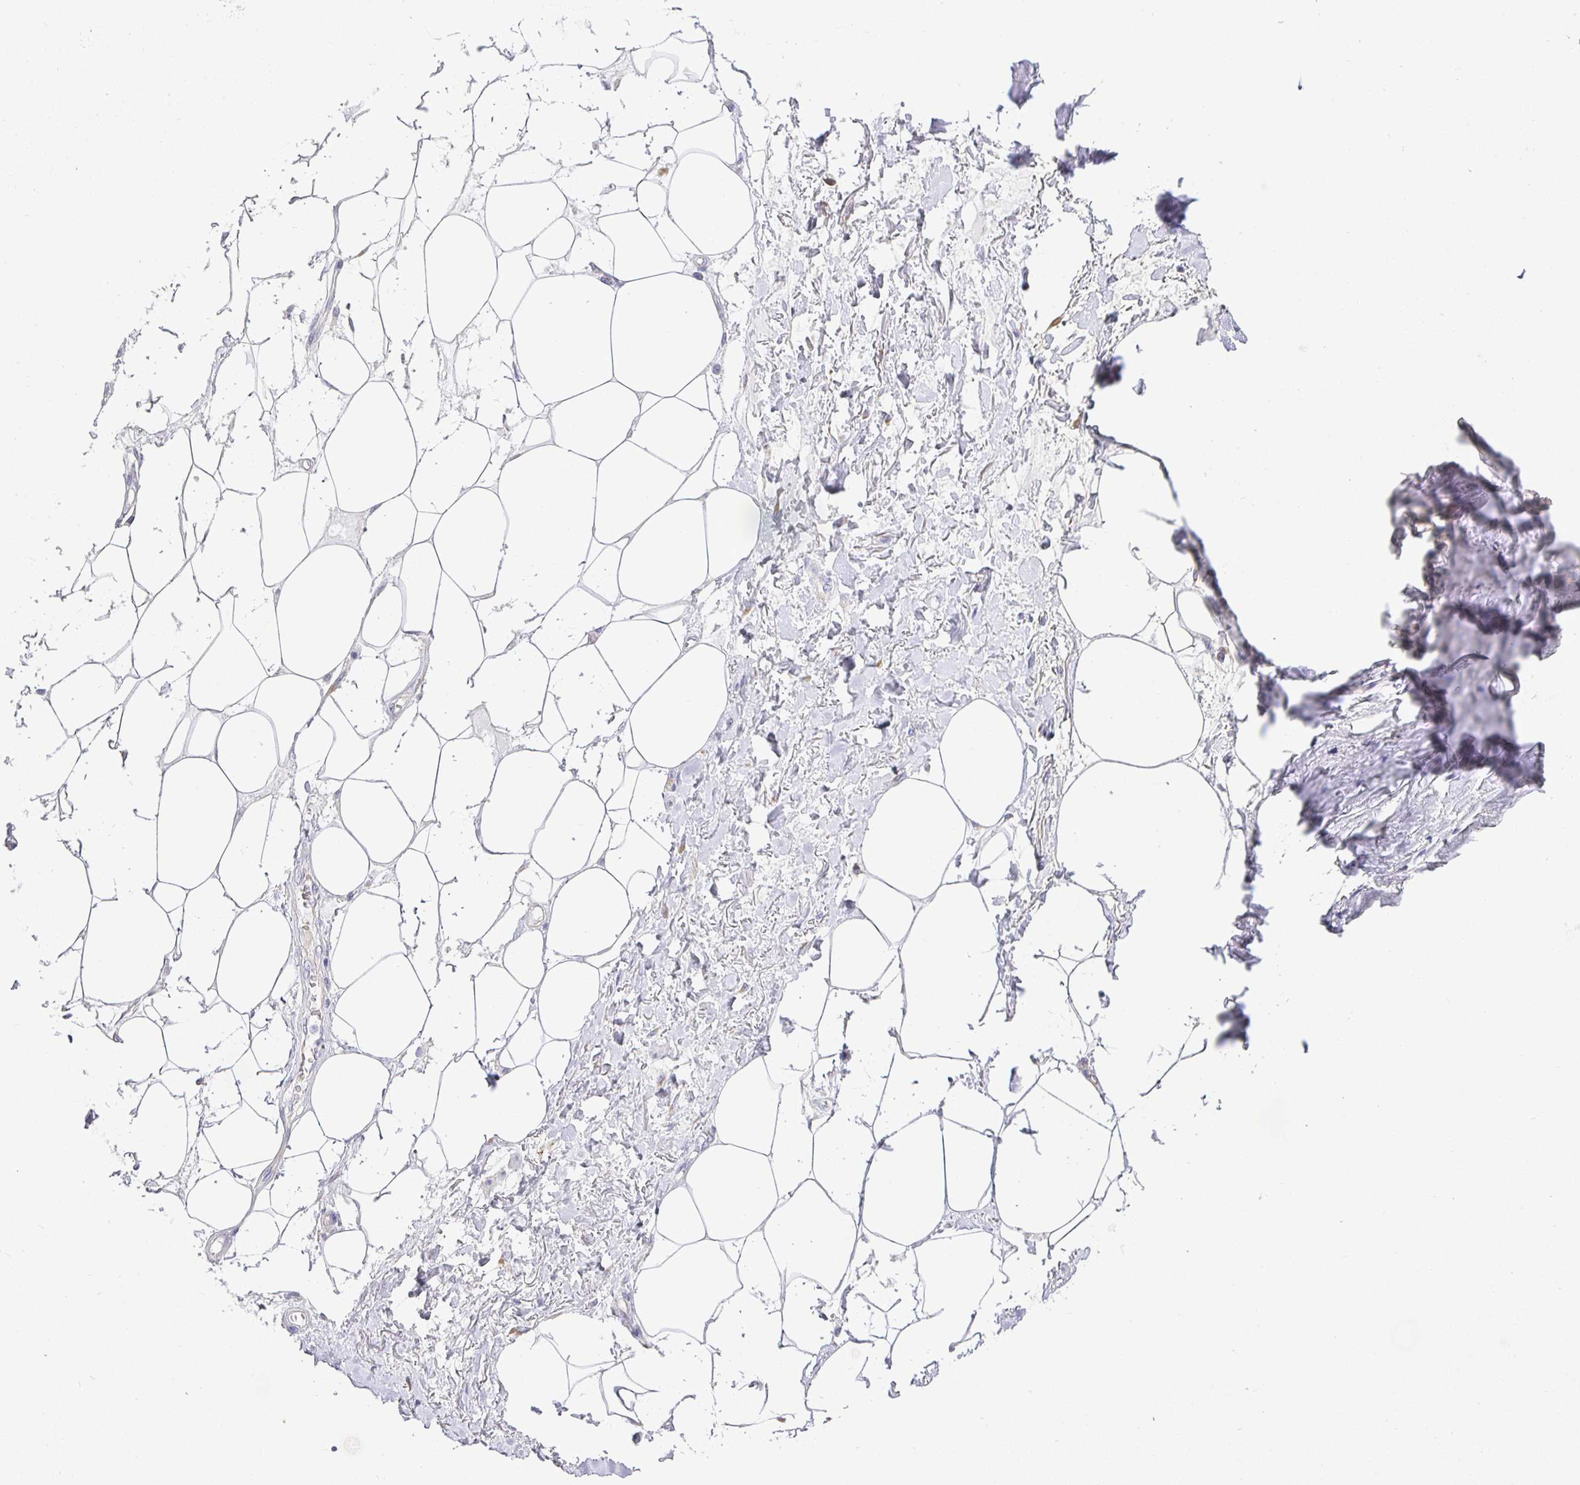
{"staining": {"intensity": "negative", "quantity": "none", "location": "none"}, "tissue": "adipose tissue", "cell_type": "Adipocytes", "image_type": "normal", "snomed": [{"axis": "morphology", "description": "Normal tissue, NOS"}, {"axis": "topography", "description": "Vagina"}, {"axis": "topography", "description": "Peripheral nerve tissue"}], "caption": "Immunohistochemistry (IHC) histopathology image of normal adipose tissue: adipose tissue stained with DAB (3,3'-diaminobenzidine) shows no significant protein positivity in adipocytes. (IHC, brightfield microscopy, high magnification).", "gene": "OPALIN", "patient": {"sex": "female", "age": 71}}